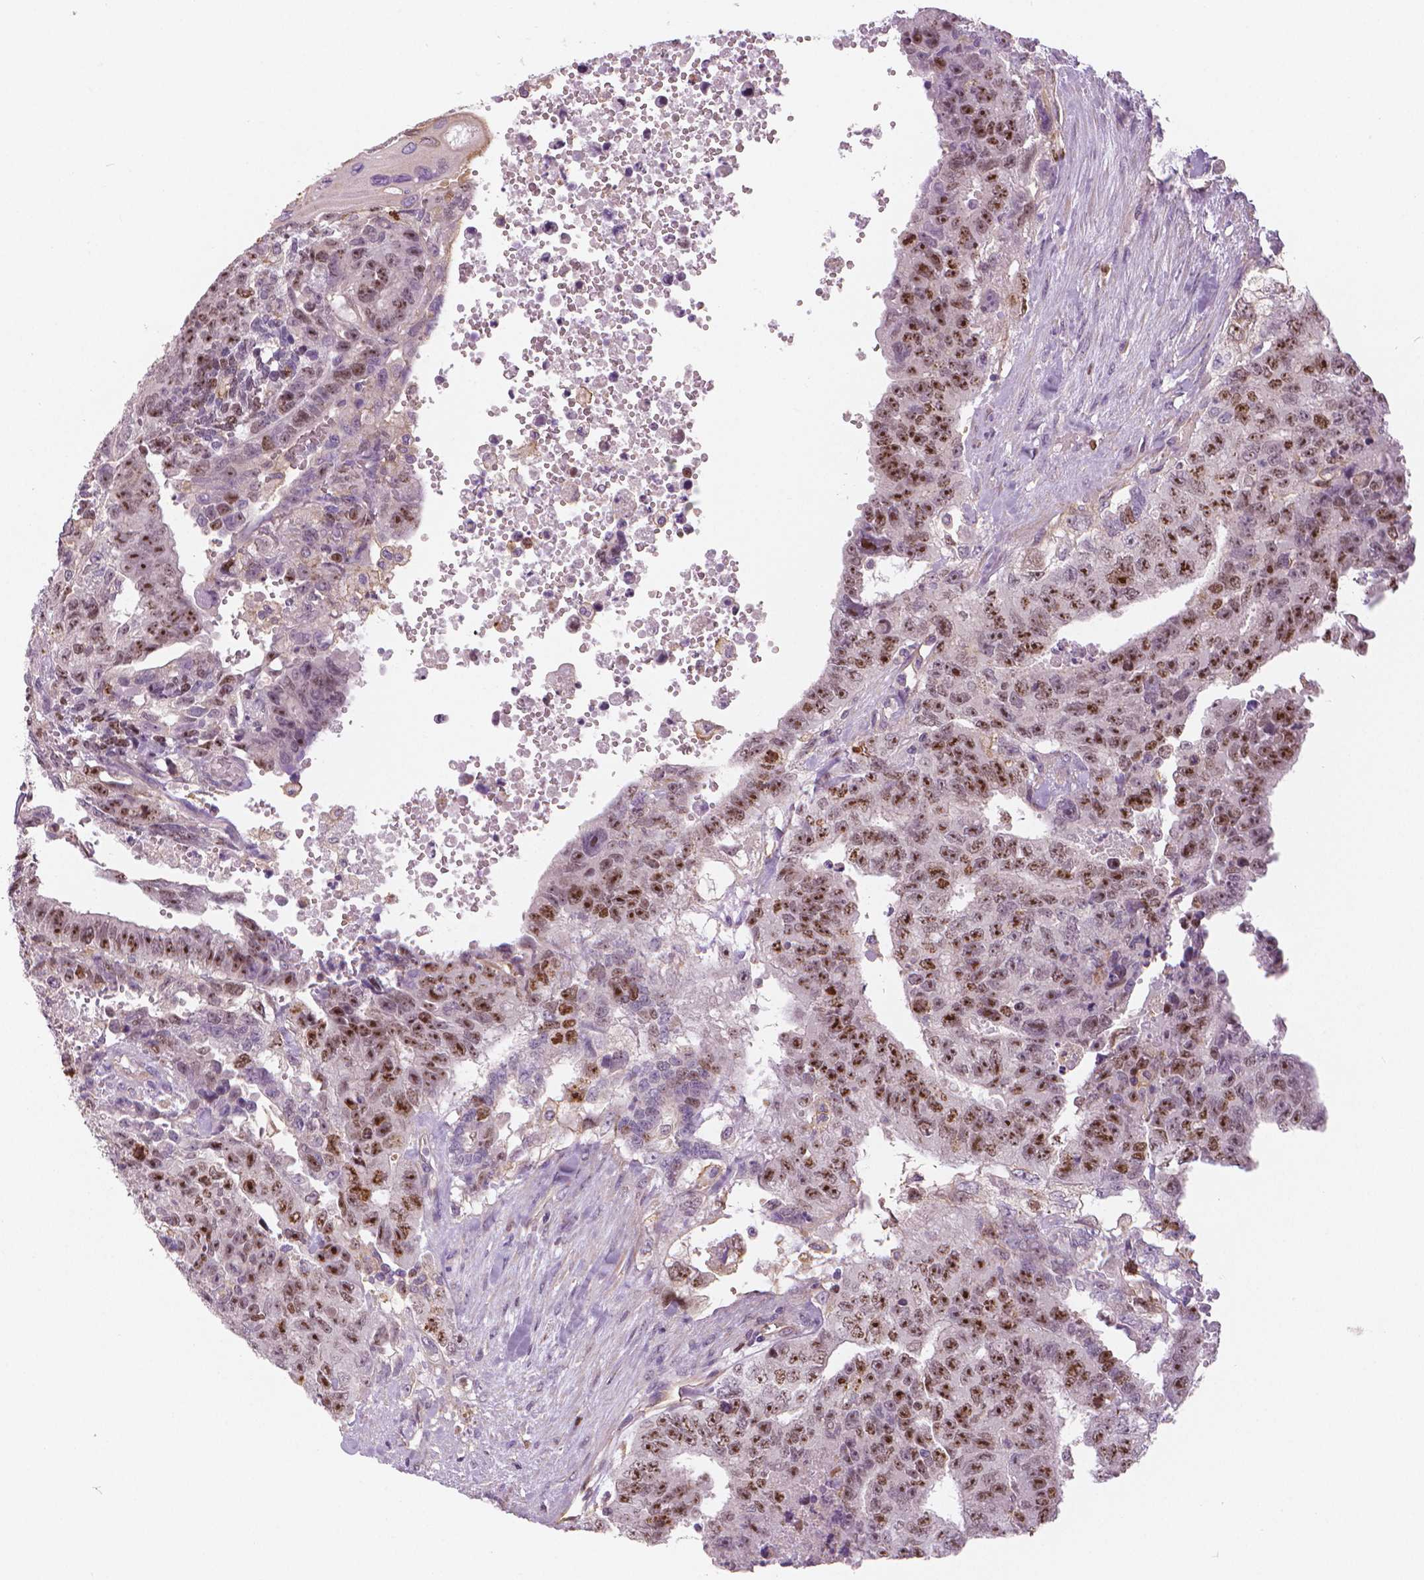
{"staining": {"intensity": "strong", "quantity": ">75%", "location": "nuclear"}, "tissue": "testis cancer", "cell_type": "Tumor cells", "image_type": "cancer", "snomed": [{"axis": "morphology", "description": "Carcinoma, Embryonal, NOS"}, {"axis": "topography", "description": "Testis"}], "caption": "IHC of testis cancer (embryonal carcinoma) shows high levels of strong nuclear expression in approximately >75% of tumor cells.", "gene": "MKI67", "patient": {"sex": "male", "age": 24}}